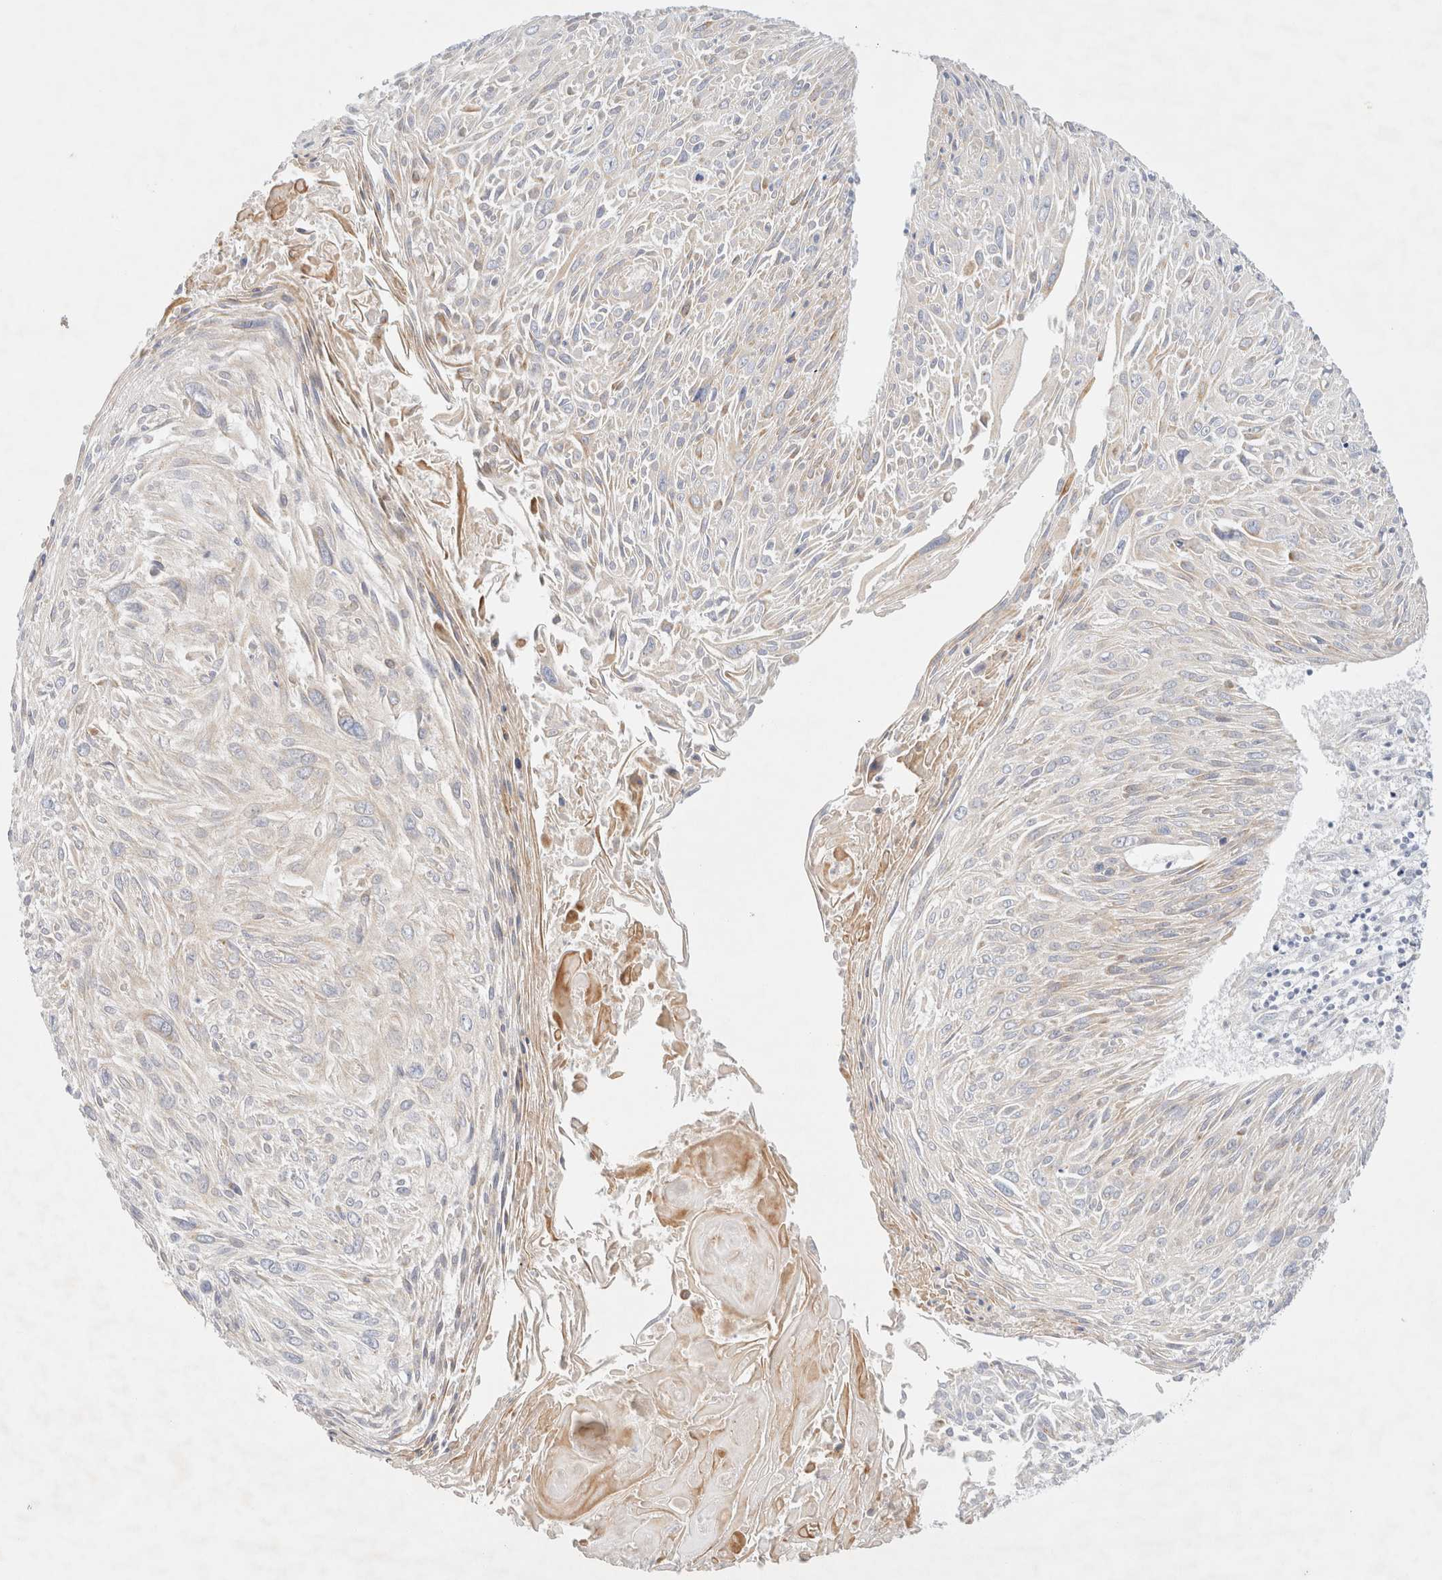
{"staining": {"intensity": "weak", "quantity": "<25%", "location": "cytoplasmic/membranous"}, "tissue": "cervical cancer", "cell_type": "Tumor cells", "image_type": "cancer", "snomed": [{"axis": "morphology", "description": "Squamous cell carcinoma, NOS"}, {"axis": "topography", "description": "Cervix"}], "caption": "DAB (3,3'-diaminobenzidine) immunohistochemical staining of human cervical cancer demonstrates no significant positivity in tumor cells. The staining is performed using DAB (3,3'-diaminobenzidine) brown chromogen with nuclei counter-stained in using hematoxylin.", "gene": "SLC25A48", "patient": {"sex": "female", "age": 51}}